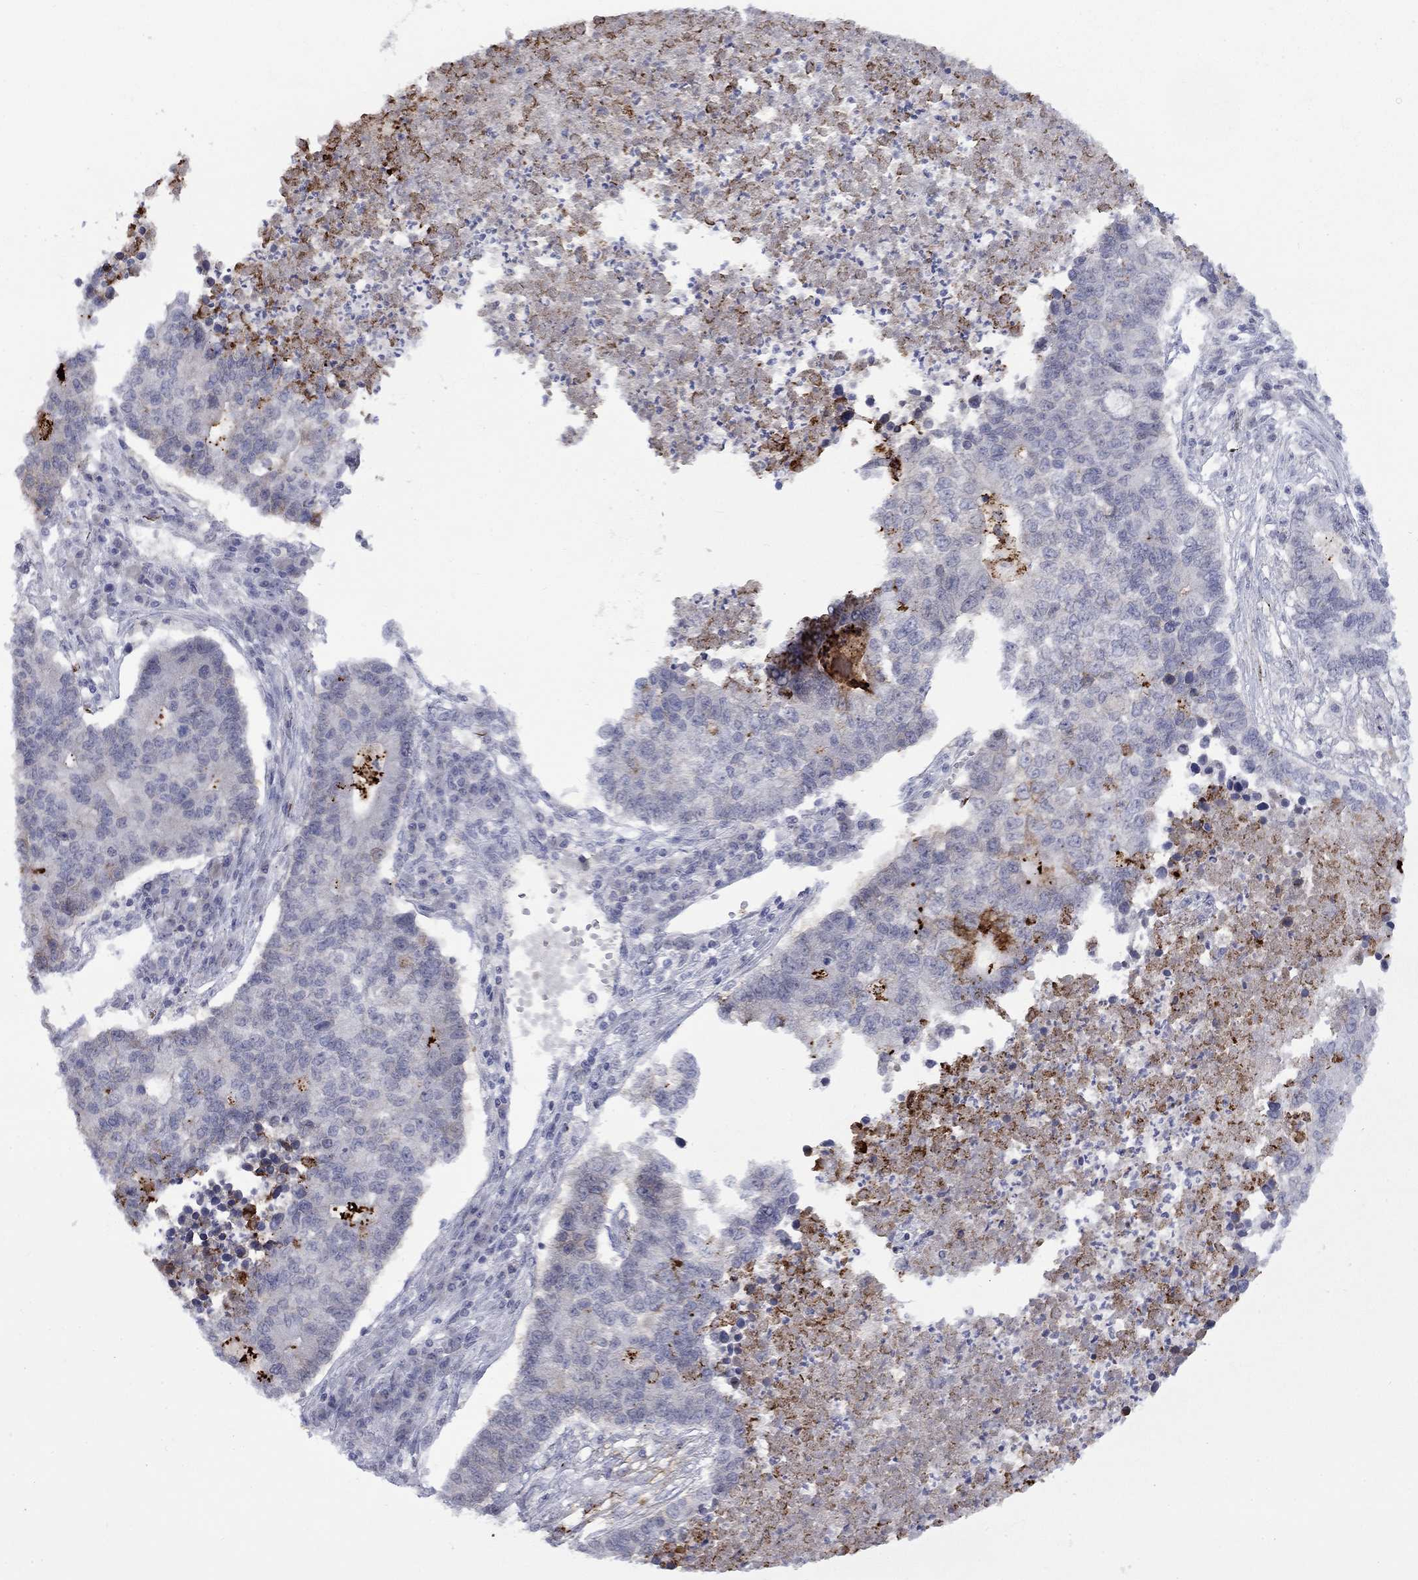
{"staining": {"intensity": "negative", "quantity": "none", "location": "none"}, "tissue": "lung cancer", "cell_type": "Tumor cells", "image_type": "cancer", "snomed": [{"axis": "morphology", "description": "Adenocarcinoma, NOS"}, {"axis": "topography", "description": "Lung"}], "caption": "This micrograph is of lung cancer stained with immunohistochemistry (IHC) to label a protein in brown with the nuclei are counter-stained blue. There is no expression in tumor cells. (Immunohistochemistry, brightfield microscopy, high magnification).", "gene": "NSMF", "patient": {"sex": "male", "age": 57}}